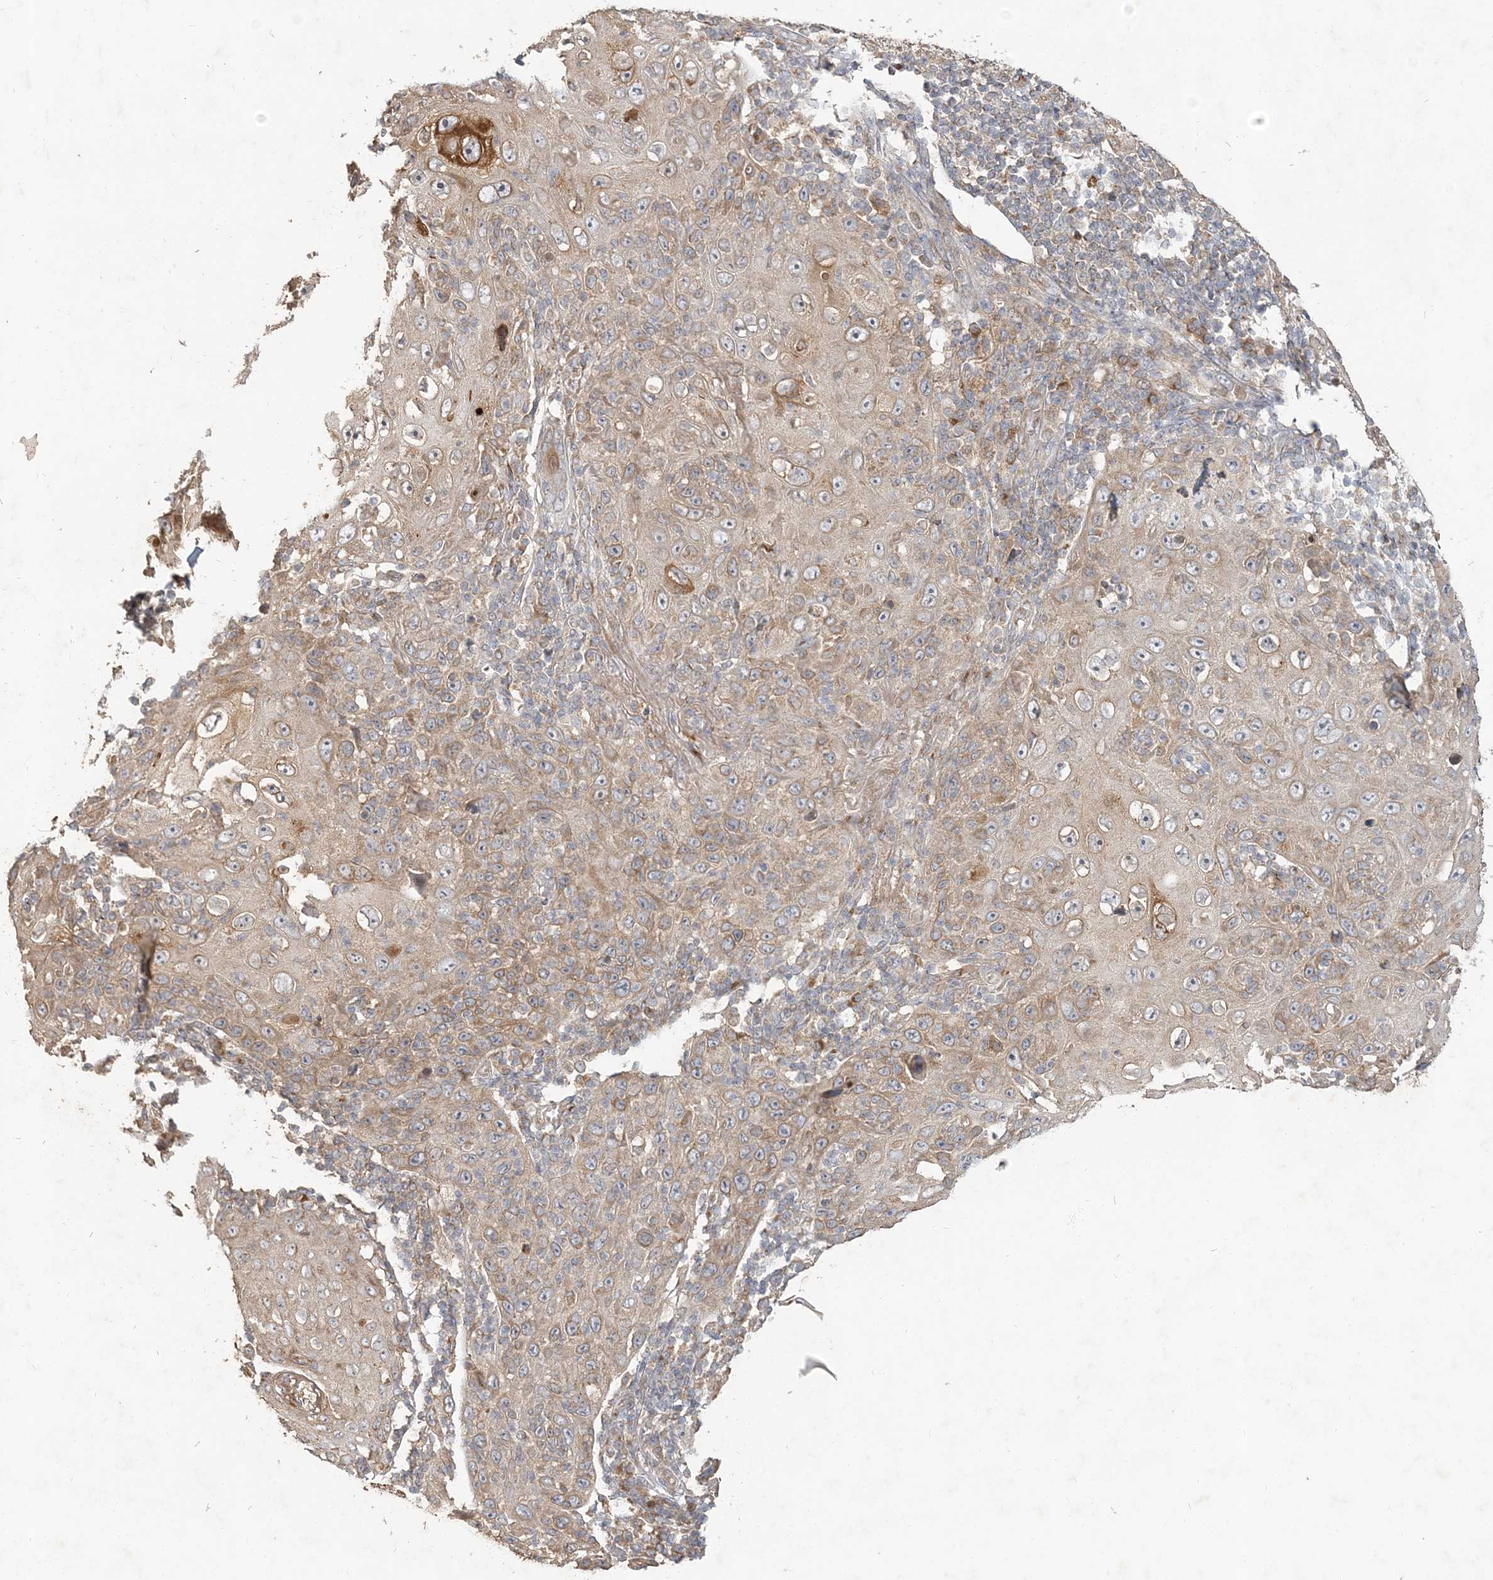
{"staining": {"intensity": "moderate", "quantity": ">75%", "location": "cytoplasmic/membranous"}, "tissue": "skin cancer", "cell_type": "Tumor cells", "image_type": "cancer", "snomed": [{"axis": "morphology", "description": "Squamous cell carcinoma, NOS"}, {"axis": "topography", "description": "Skin"}], "caption": "Squamous cell carcinoma (skin) was stained to show a protein in brown. There is medium levels of moderate cytoplasmic/membranous expression in about >75% of tumor cells.", "gene": "RAB14", "patient": {"sex": "female", "age": 88}}